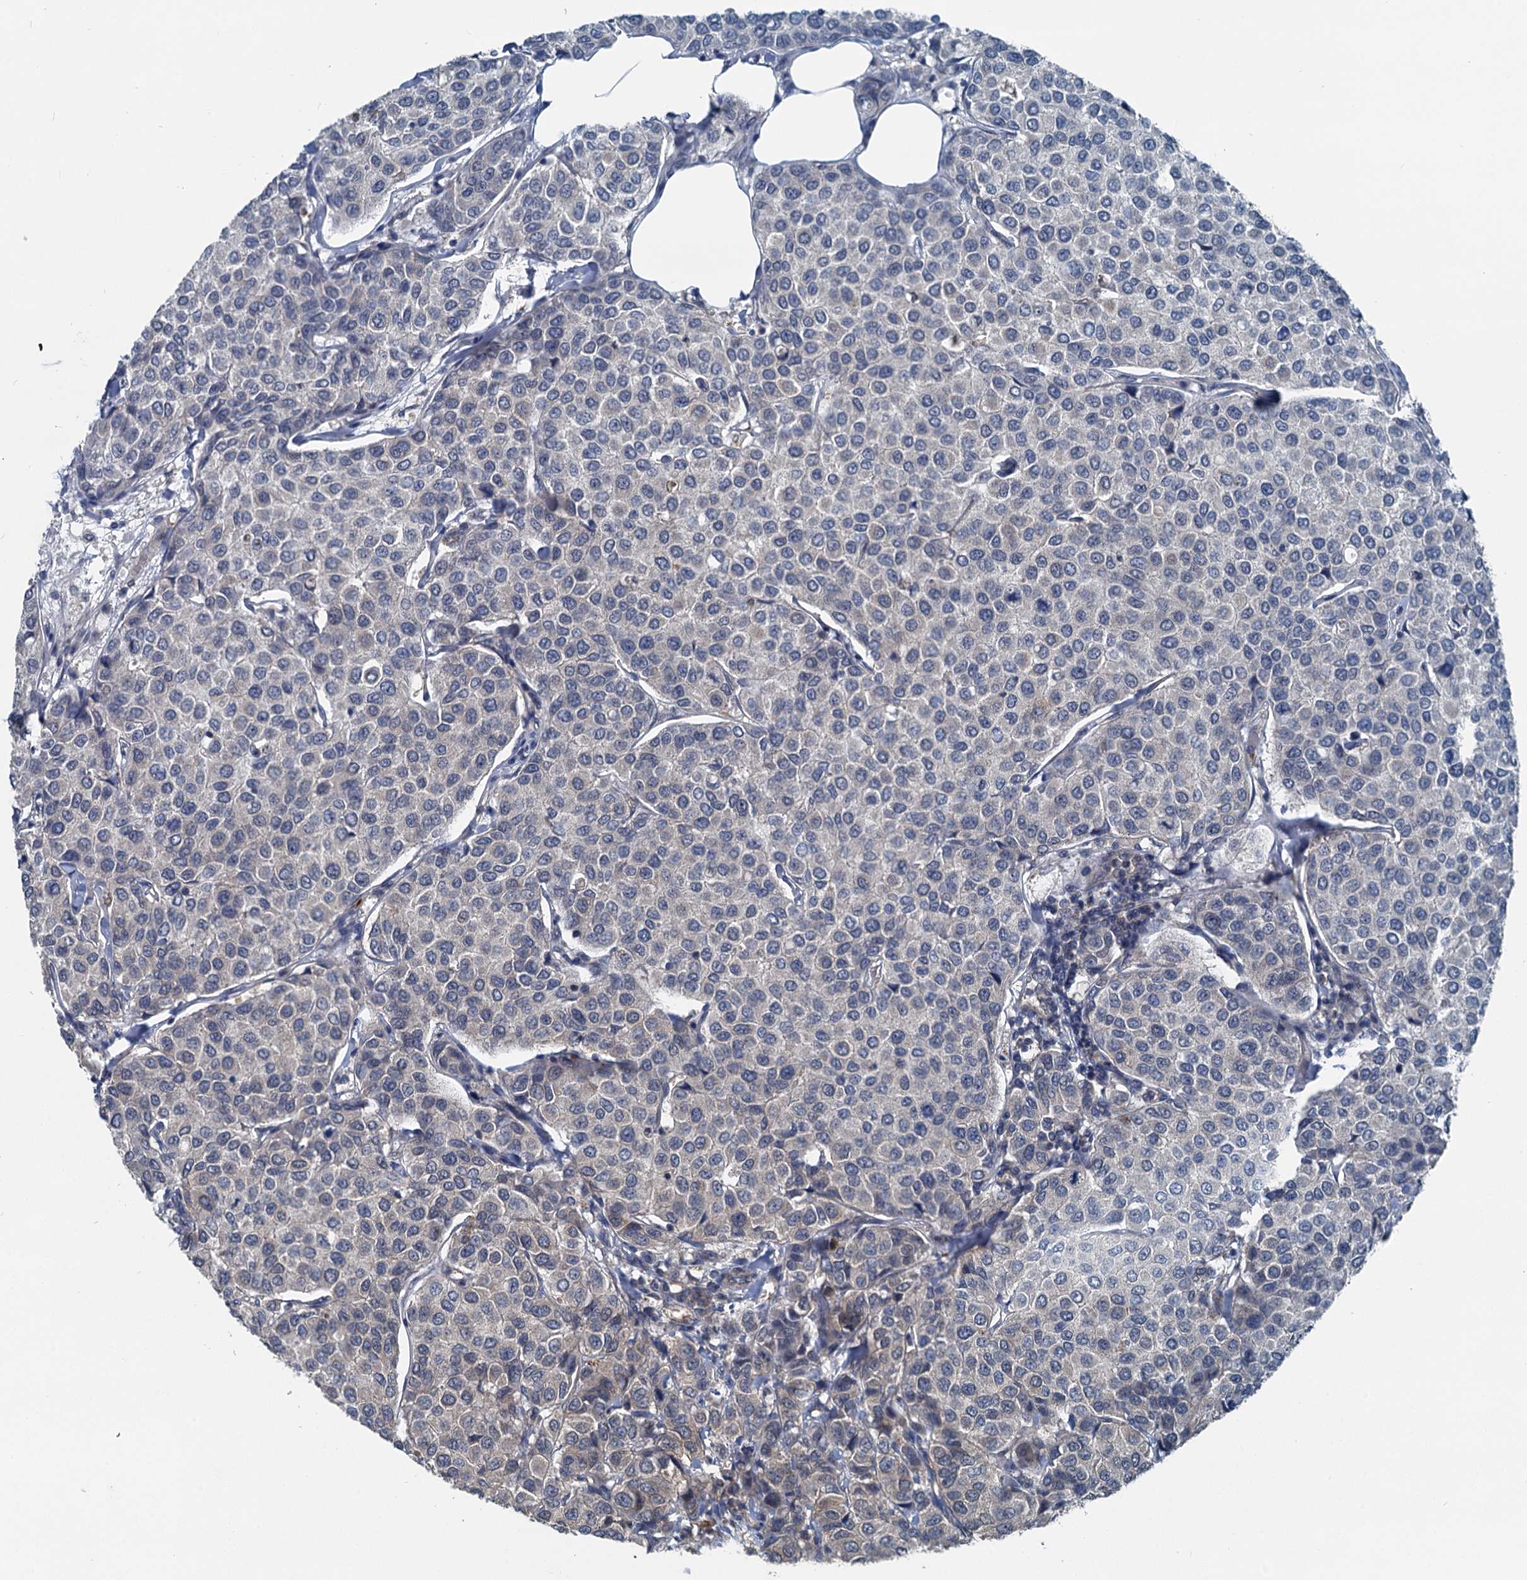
{"staining": {"intensity": "moderate", "quantity": "<25%", "location": "cytoplasmic/membranous"}, "tissue": "breast cancer", "cell_type": "Tumor cells", "image_type": "cancer", "snomed": [{"axis": "morphology", "description": "Duct carcinoma"}, {"axis": "topography", "description": "Breast"}], "caption": "Human breast infiltrating ductal carcinoma stained for a protein (brown) shows moderate cytoplasmic/membranous positive positivity in about <25% of tumor cells.", "gene": "GCLM", "patient": {"sex": "female", "age": 55}}